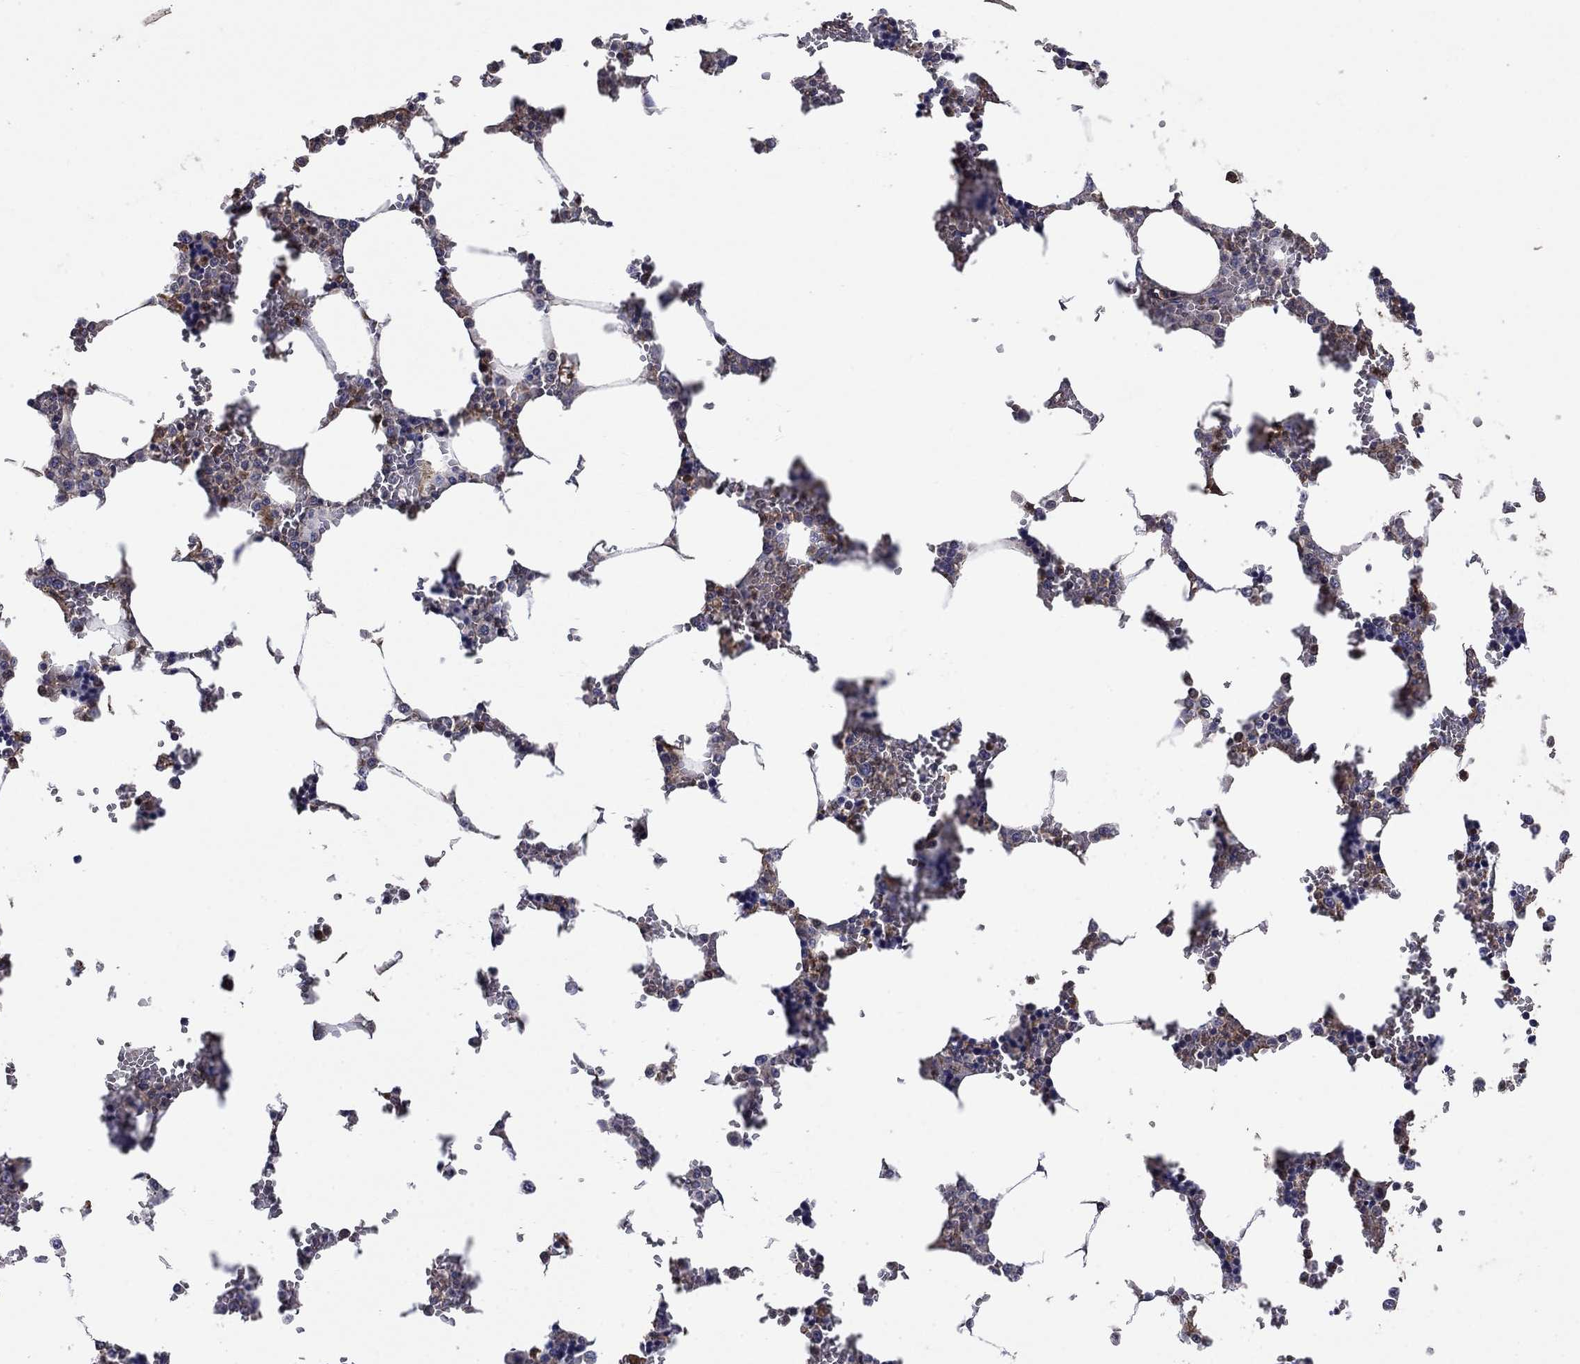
{"staining": {"intensity": "negative", "quantity": "none", "location": "none"}, "tissue": "bone marrow", "cell_type": "Hematopoietic cells", "image_type": "normal", "snomed": [{"axis": "morphology", "description": "Normal tissue, NOS"}, {"axis": "topography", "description": "Bone marrow"}], "caption": "Micrograph shows no significant protein positivity in hematopoietic cells of benign bone marrow. The staining was performed using DAB to visualize the protein expression in brown, while the nuclei were stained in blue with hematoxylin (Magnification: 20x).", "gene": "CAMKK2", "patient": {"sex": "female", "age": 72}}